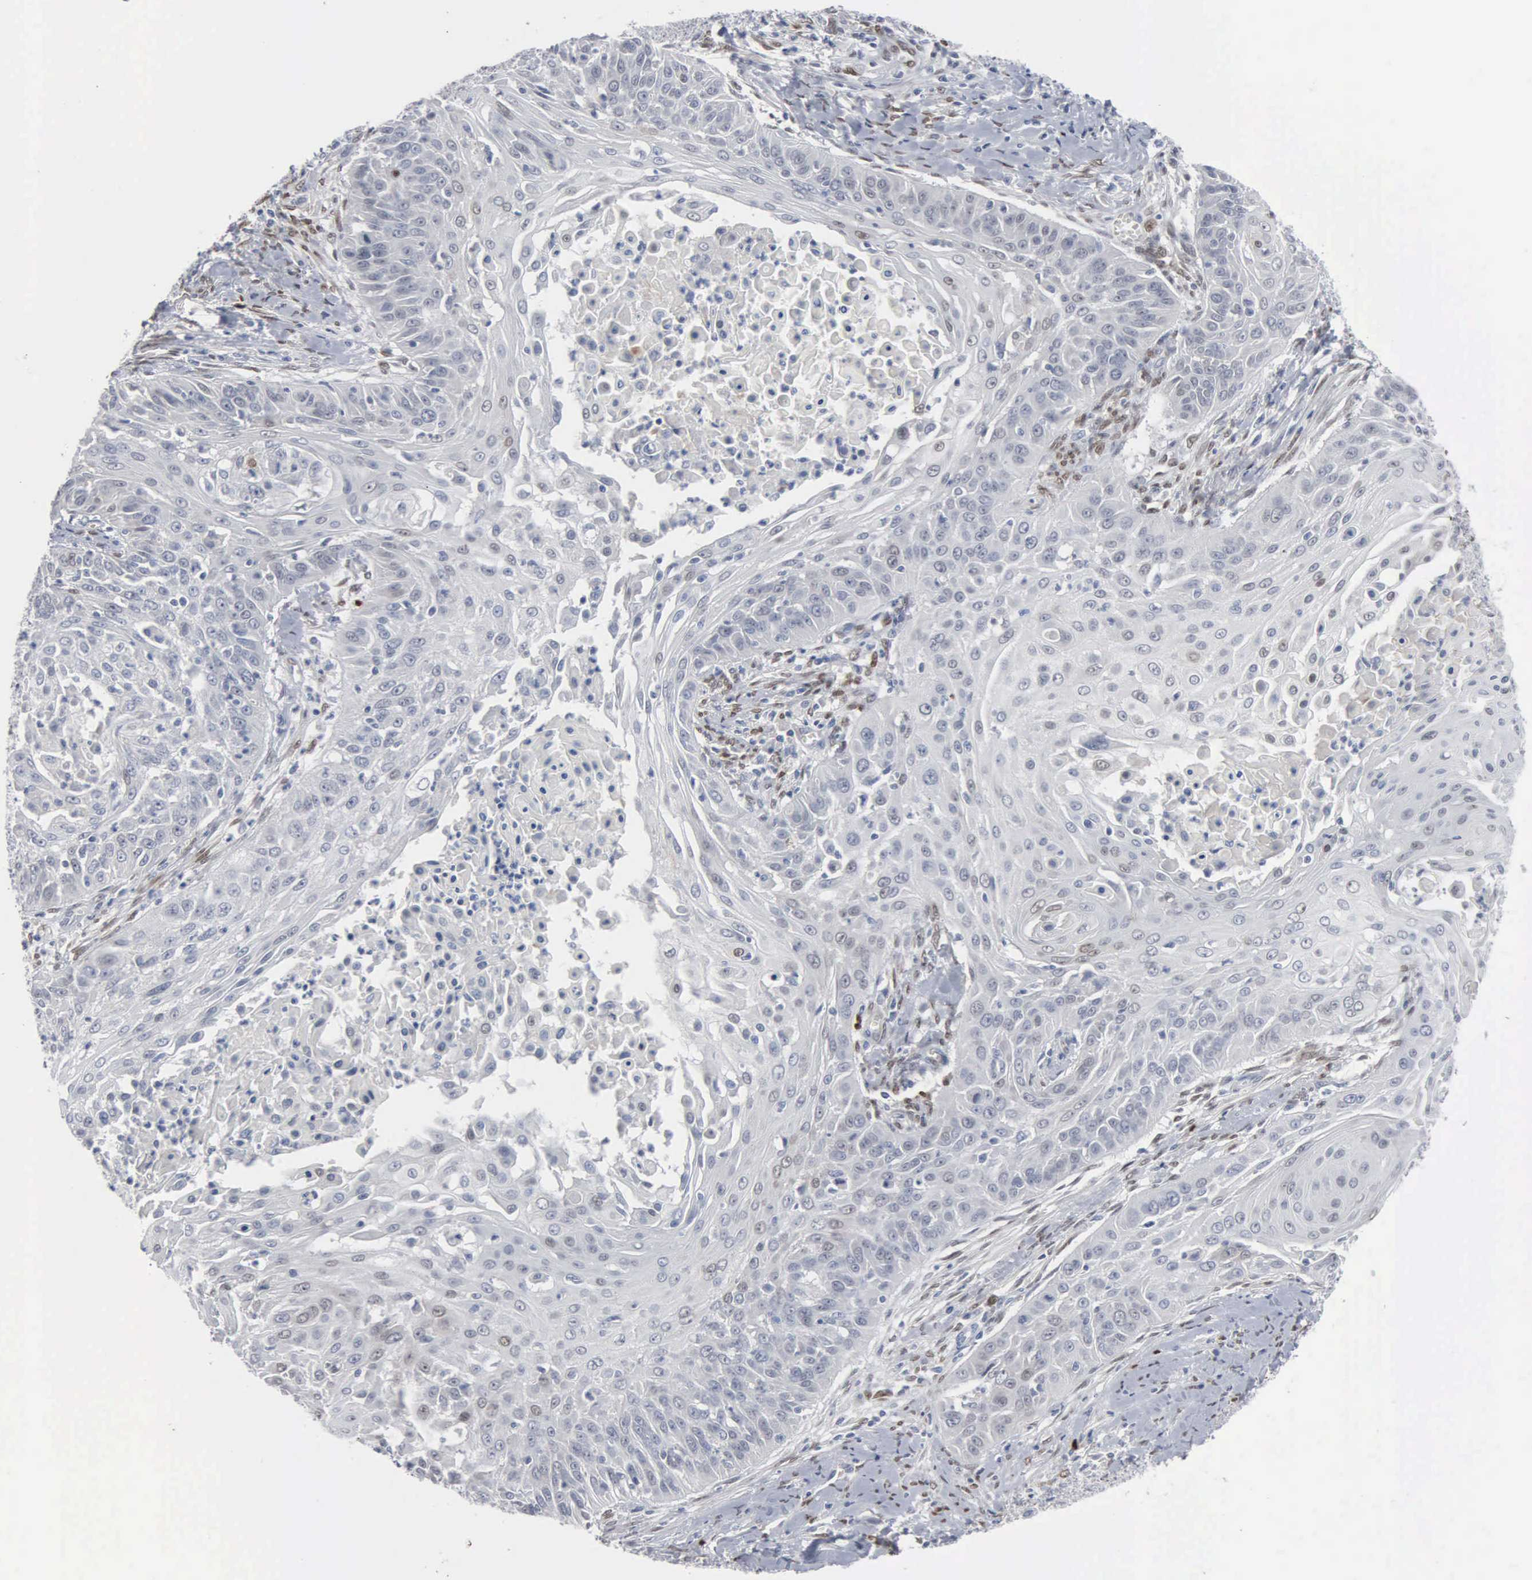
{"staining": {"intensity": "negative", "quantity": "none", "location": "none"}, "tissue": "cervical cancer", "cell_type": "Tumor cells", "image_type": "cancer", "snomed": [{"axis": "morphology", "description": "Squamous cell carcinoma, NOS"}, {"axis": "topography", "description": "Cervix"}], "caption": "High power microscopy image of an immunohistochemistry image of cervical squamous cell carcinoma, revealing no significant expression in tumor cells.", "gene": "FGF2", "patient": {"sex": "female", "age": 64}}